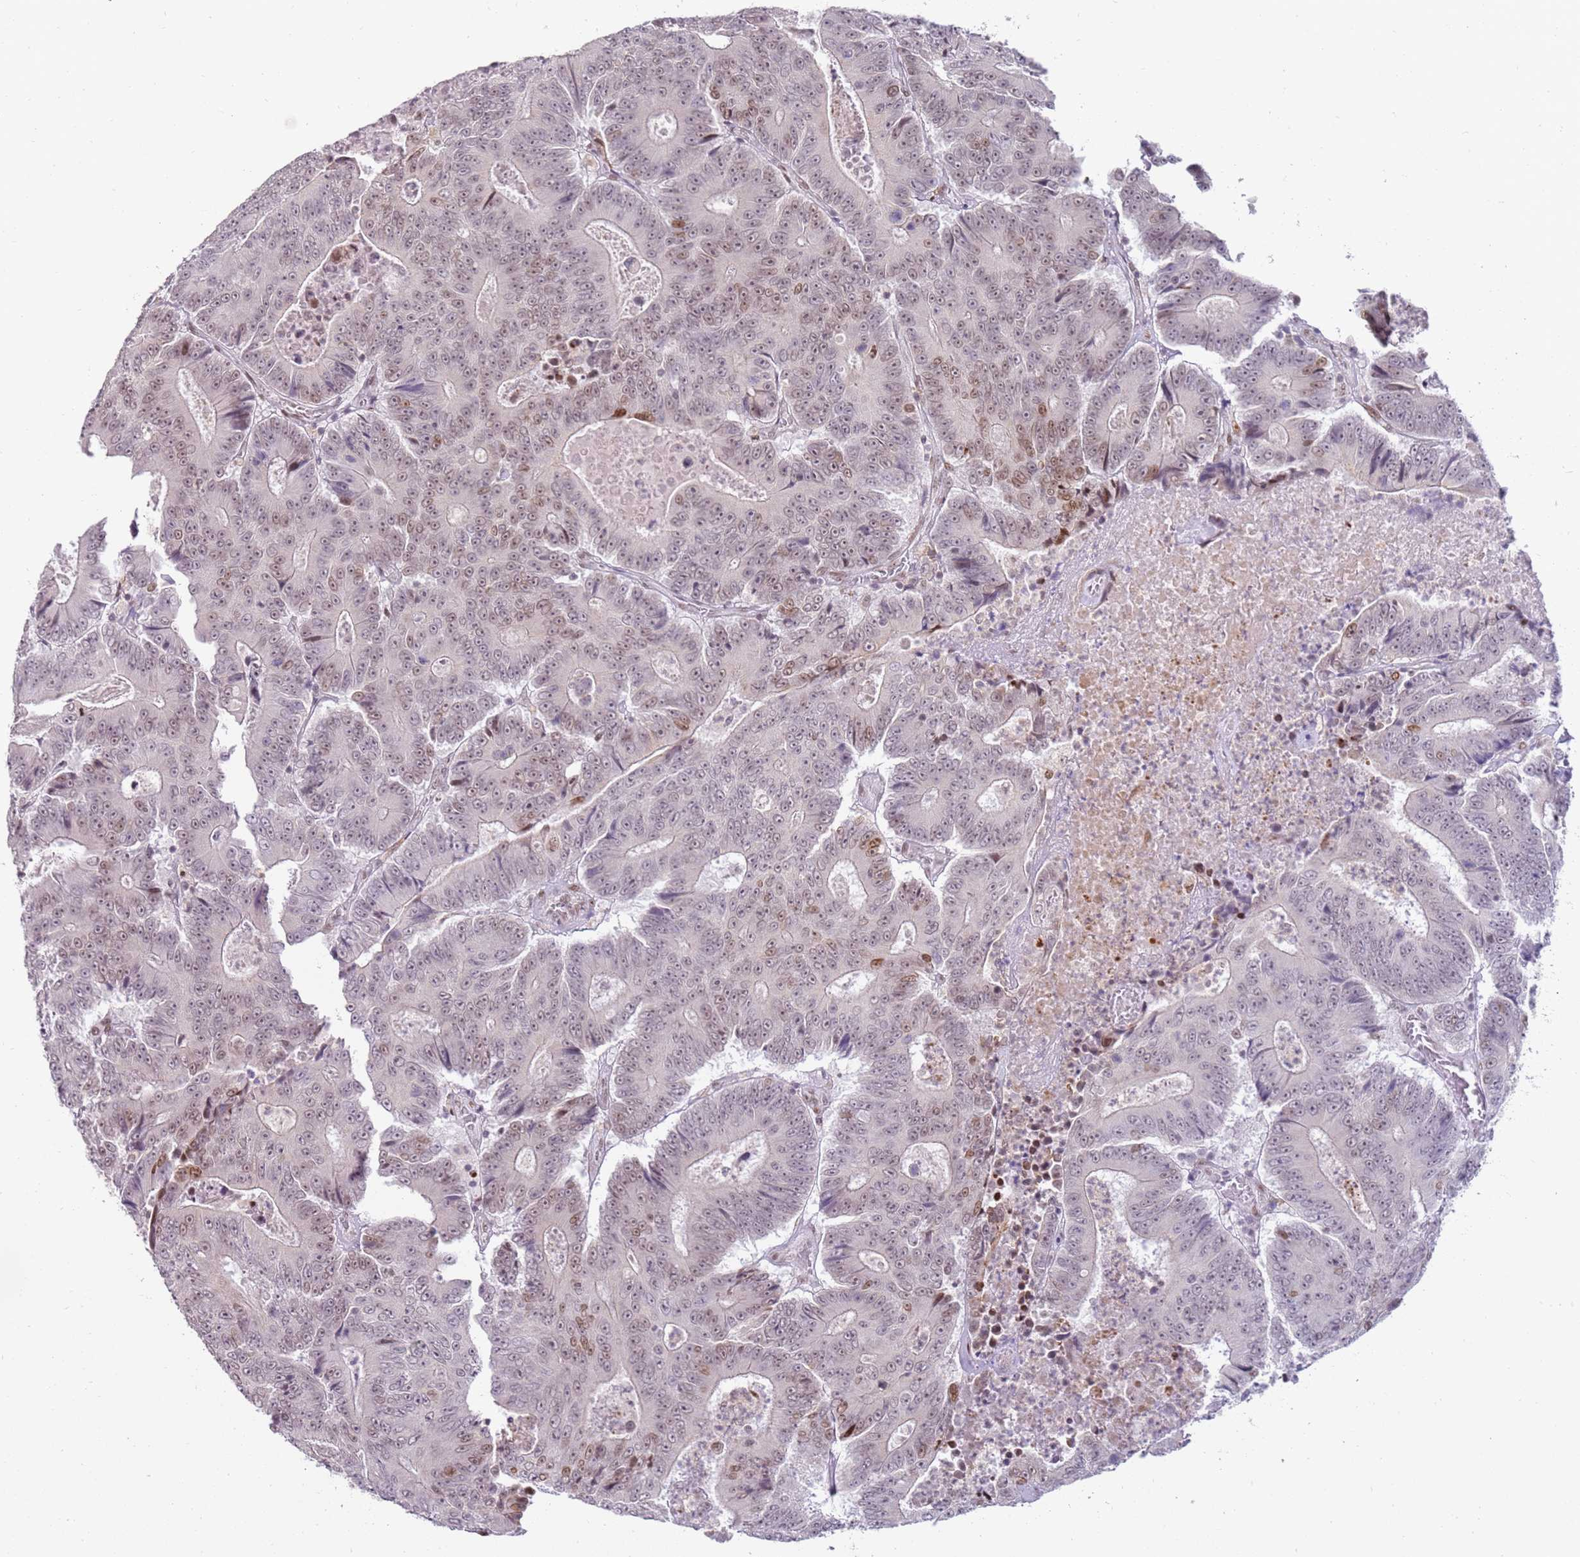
{"staining": {"intensity": "moderate", "quantity": "<25%", "location": "nuclear"}, "tissue": "colorectal cancer", "cell_type": "Tumor cells", "image_type": "cancer", "snomed": [{"axis": "morphology", "description": "Adenocarcinoma, NOS"}, {"axis": "topography", "description": "Colon"}], "caption": "Human adenocarcinoma (colorectal) stained for a protein (brown) exhibits moderate nuclear positive expression in about <25% of tumor cells.", "gene": "PHC2", "patient": {"sex": "male", "age": 83}}